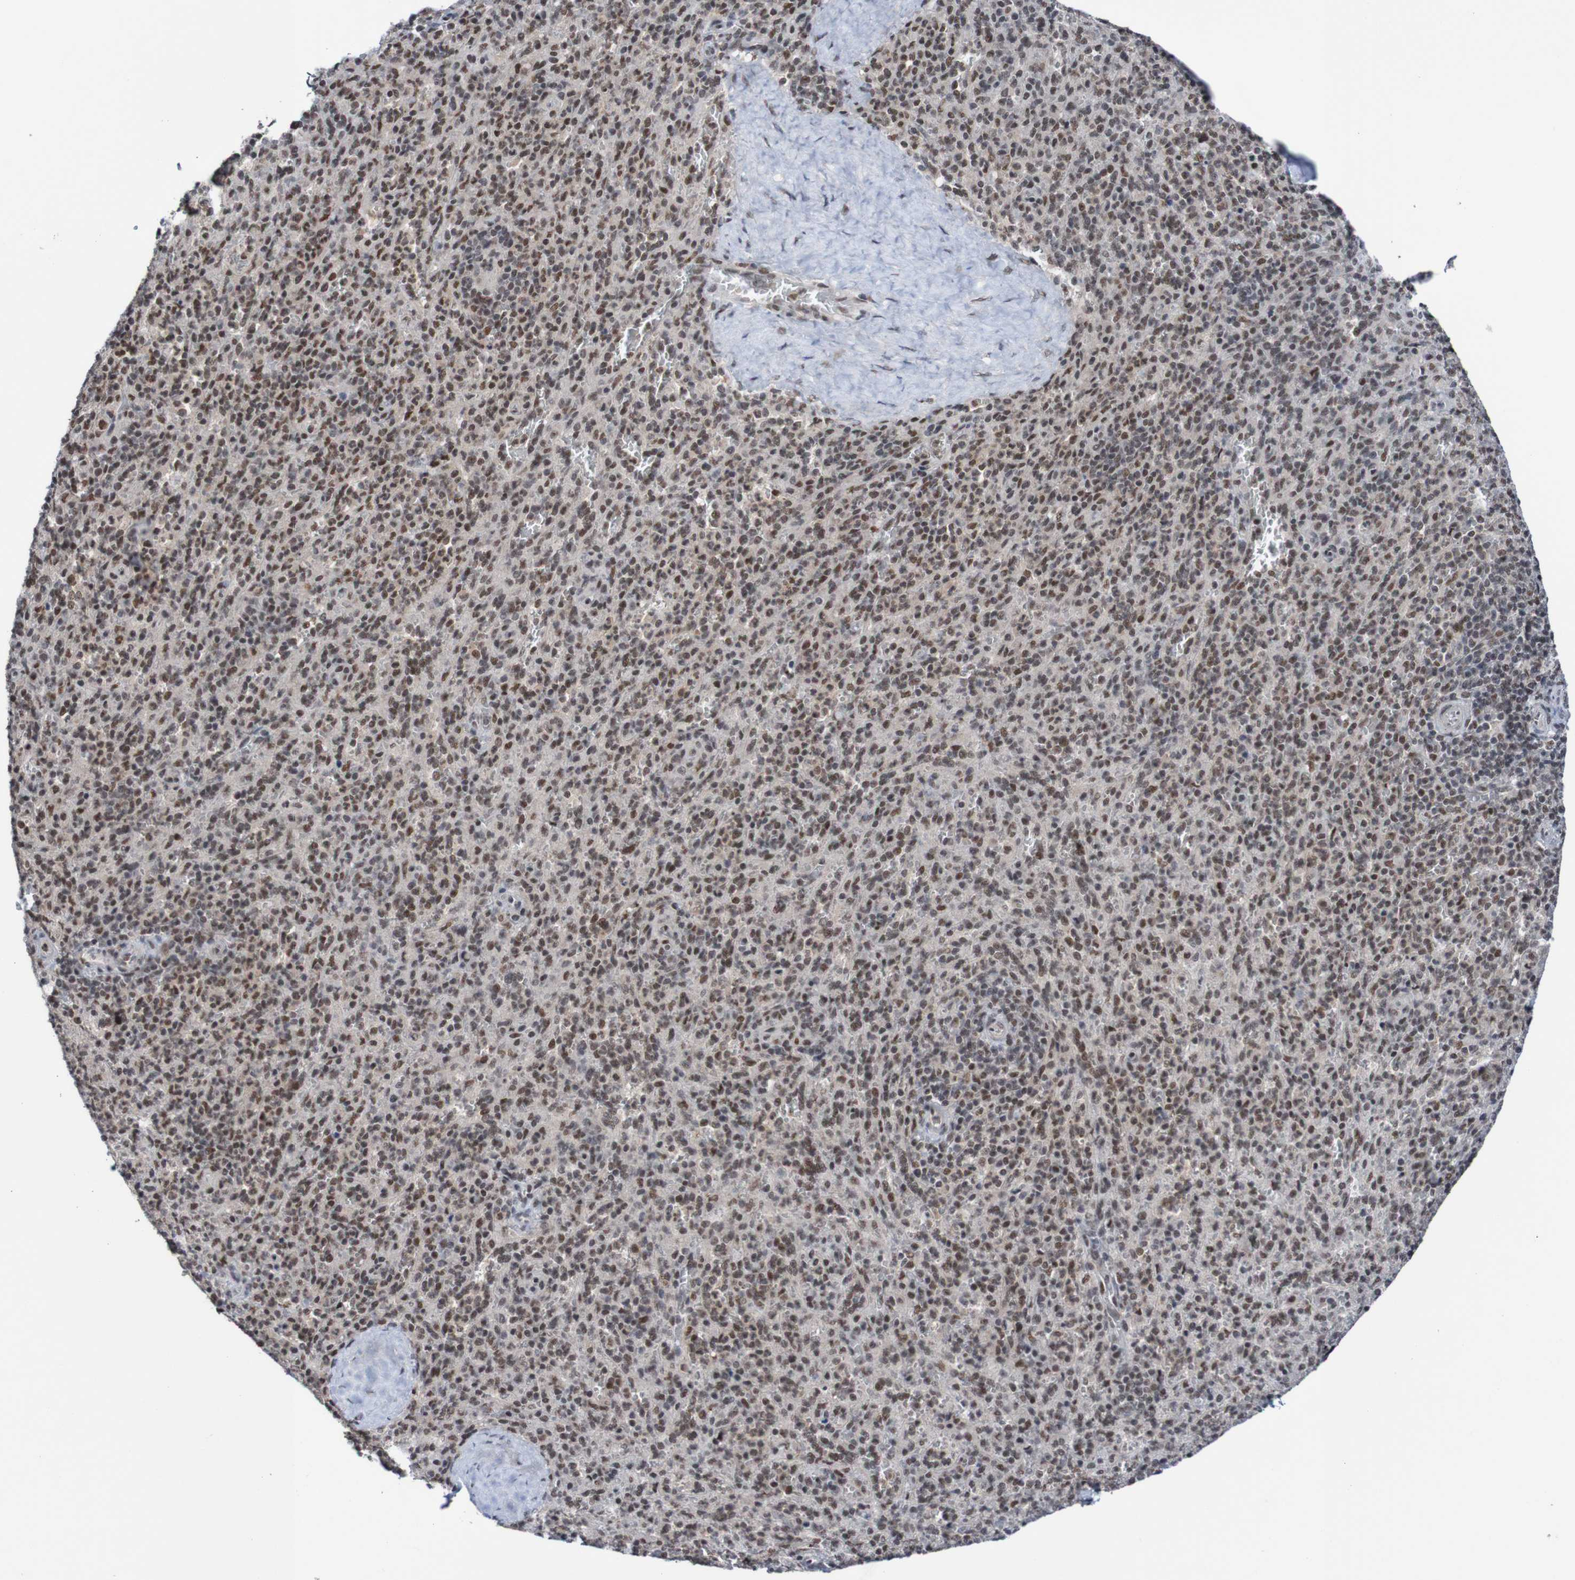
{"staining": {"intensity": "moderate", "quantity": ">75%", "location": "nuclear"}, "tissue": "spleen", "cell_type": "Cells in red pulp", "image_type": "normal", "snomed": [{"axis": "morphology", "description": "Normal tissue, NOS"}, {"axis": "topography", "description": "Spleen"}], "caption": "Spleen stained with DAB (3,3'-diaminobenzidine) immunohistochemistry (IHC) shows medium levels of moderate nuclear positivity in about >75% of cells in red pulp.", "gene": "CDC5L", "patient": {"sex": "male", "age": 36}}